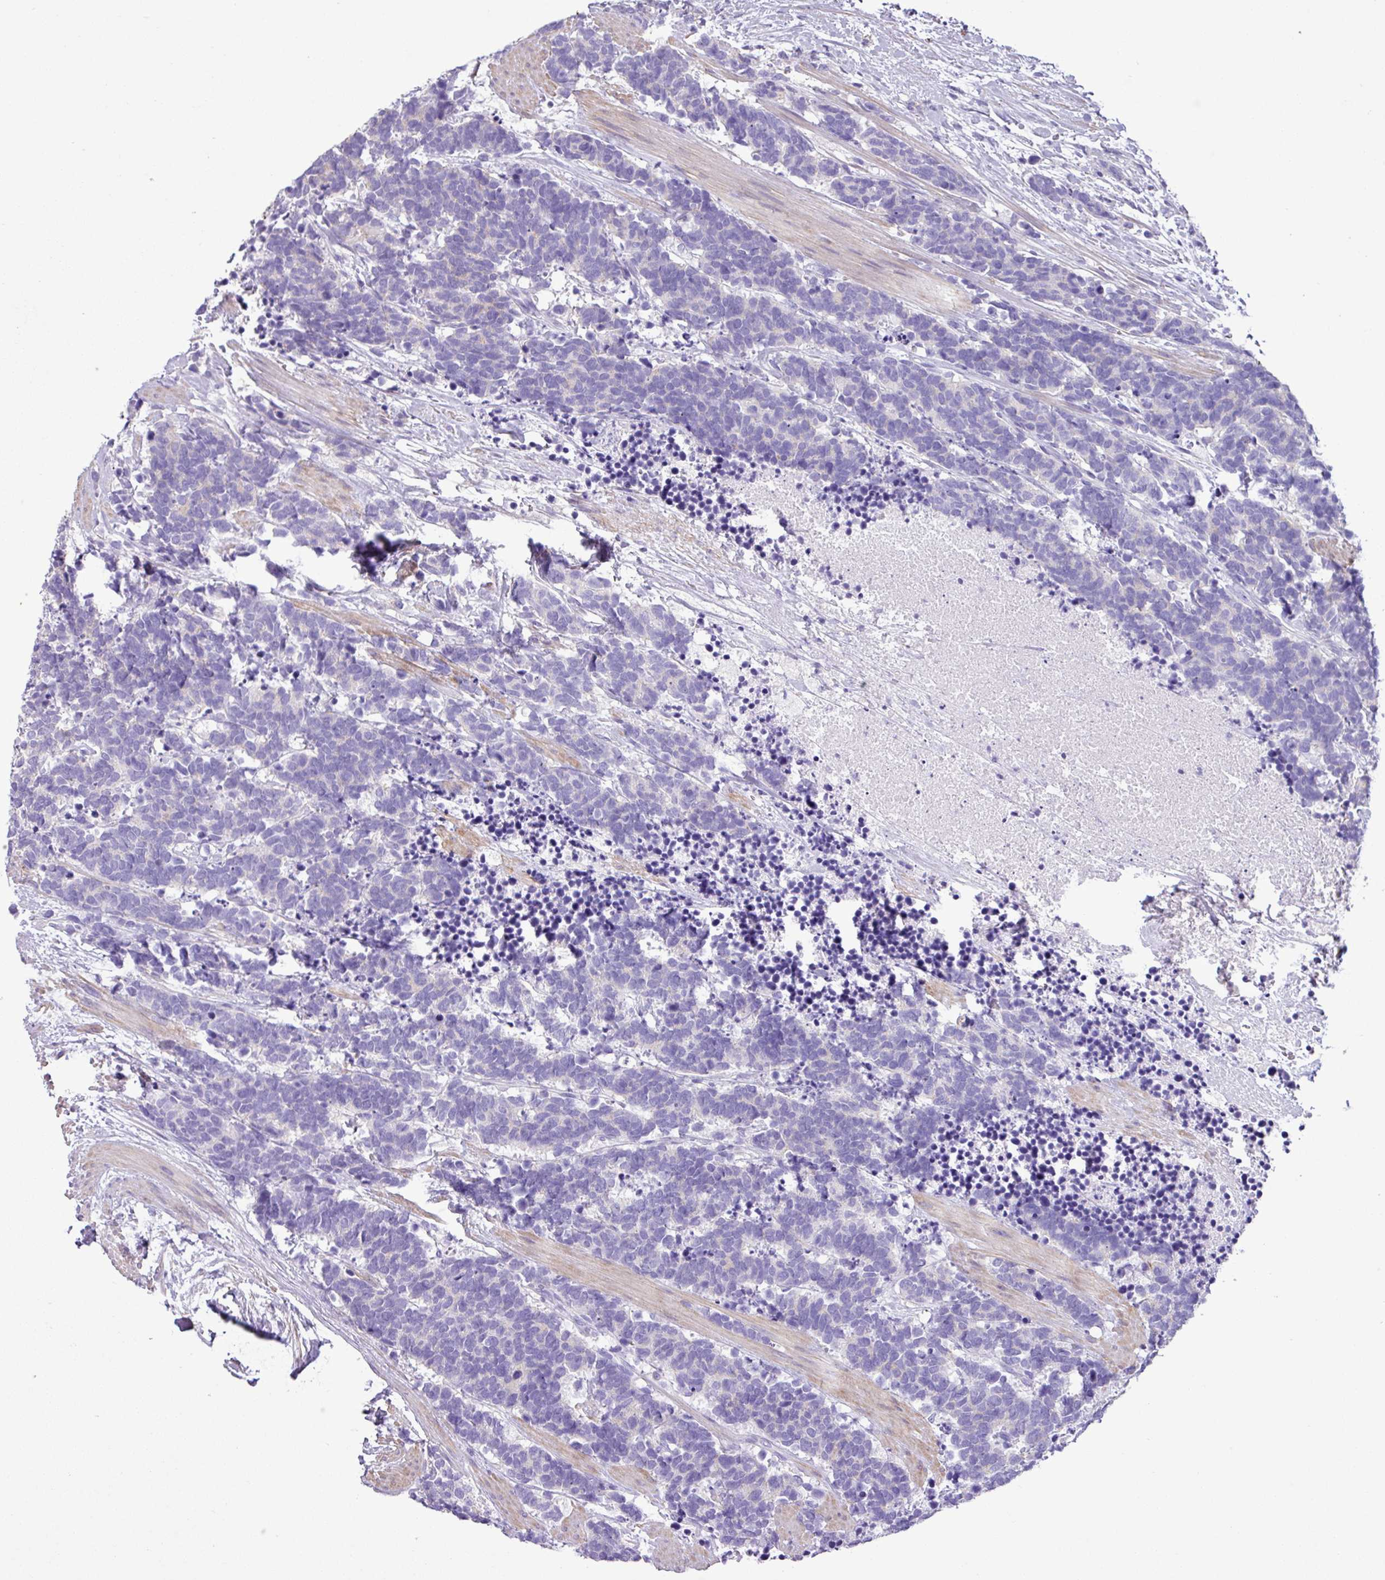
{"staining": {"intensity": "negative", "quantity": "none", "location": "none"}, "tissue": "carcinoid", "cell_type": "Tumor cells", "image_type": "cancer", "snomed": [{"axis": "morphology", "description": "Carcinoma, NOS"}, {"axis": "morphology", "description": "Carcinoid, malignant, NOS"}, {"axis": "topography", "description": "Prostate"}], "caption": "Carcinoid was stained to show a protein in brown. There is no significant expression in tumor cells. (Stains: DAB (3,3'-diaminobenzidine) immunohistochemistry (IHC) with hematoxylin counter stain, Microscopy: brightfield microscopy at high magnification).", "gene": "ZNF334", "patient": {"sex": "male", "age": 57}}